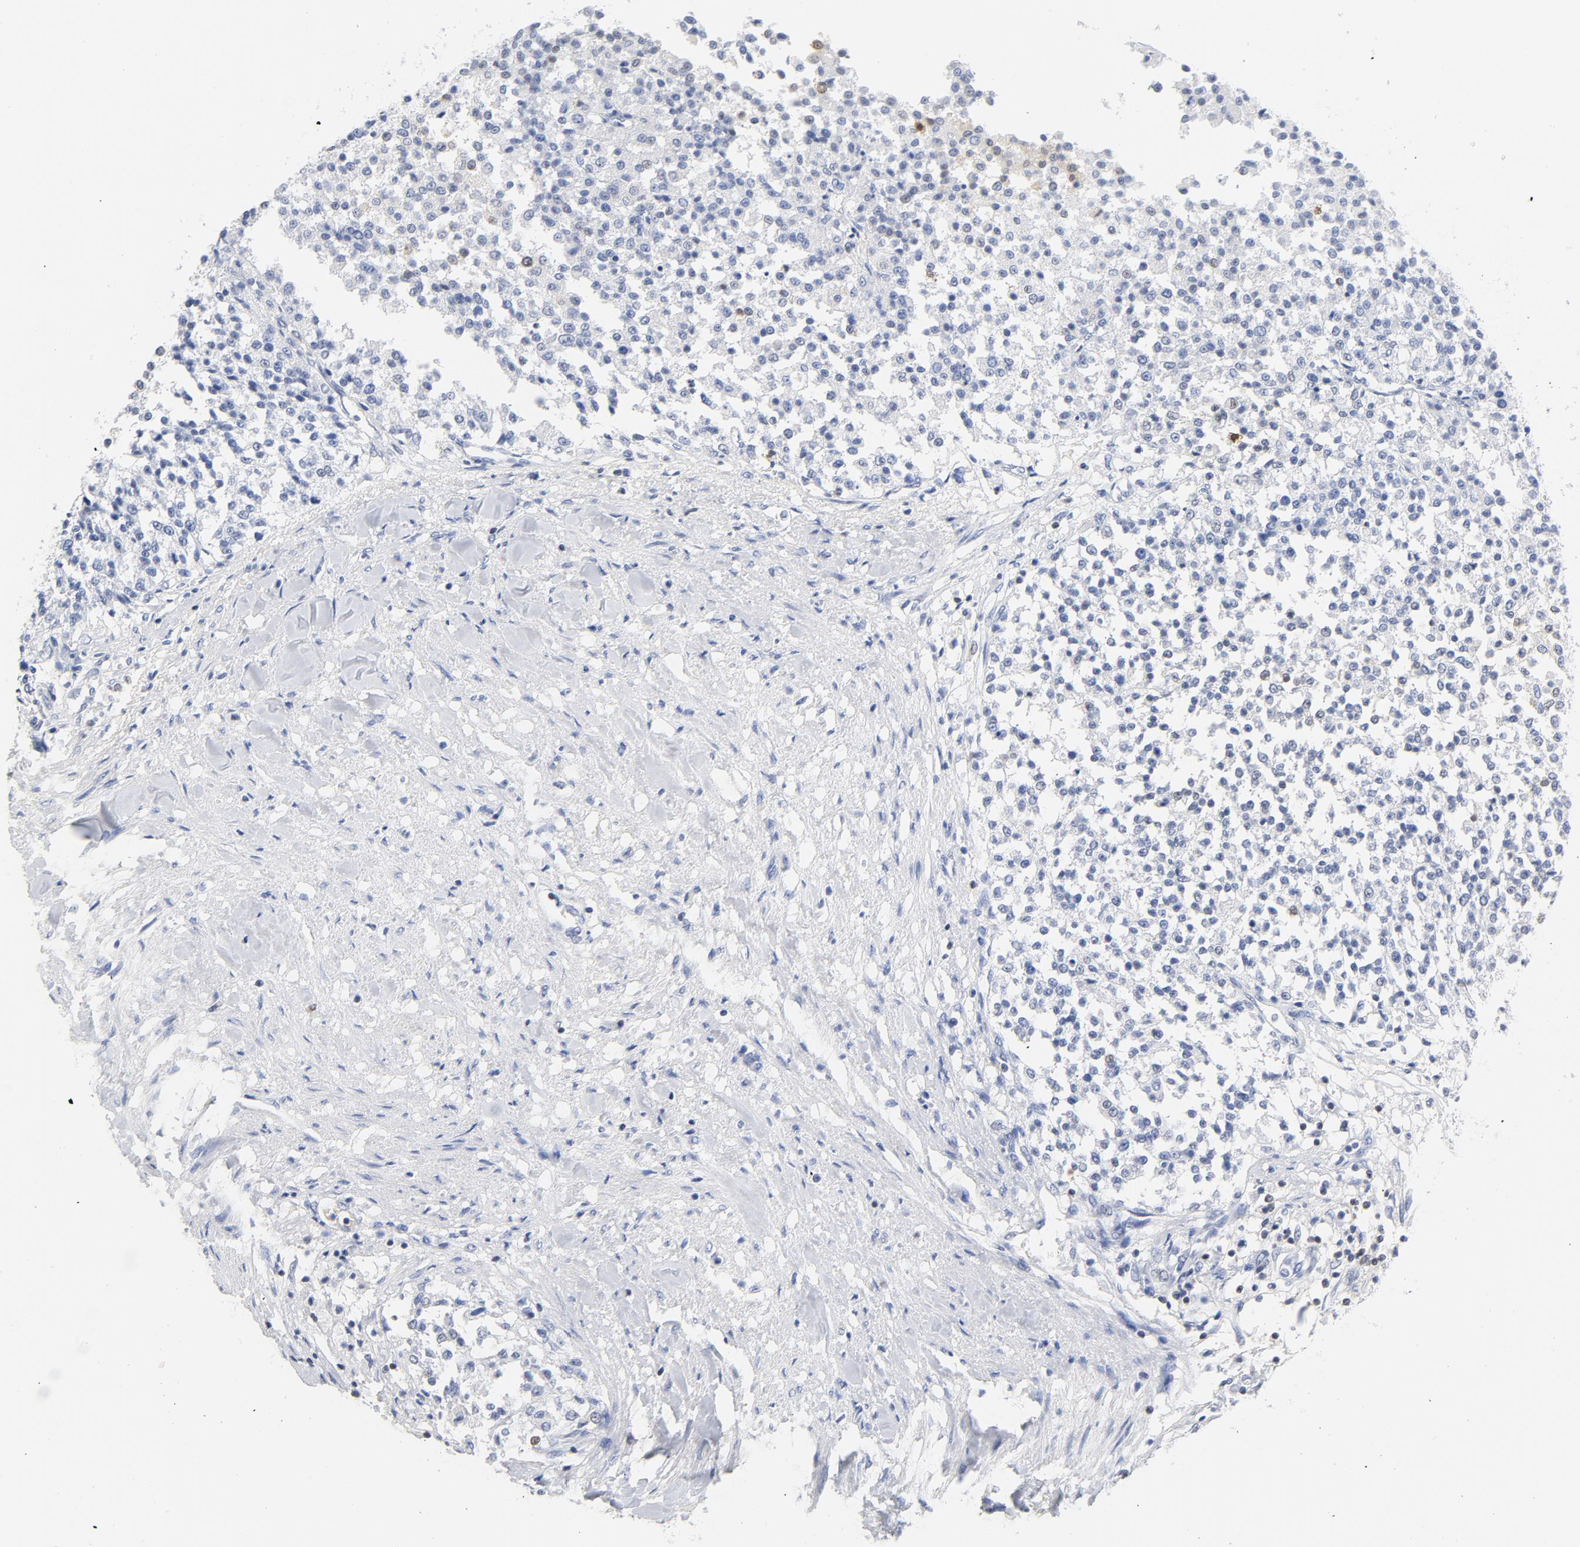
{"staining": {"intensity": "weak", "quantity": "<25%", "location": "cytoplasmic/membranous,nuclear"}, "tissue": "testis cancer", "cell_type": "Tumor cells", "image_type": "cancer", "snomed": [{"axis": "morphology", "description": "Seminoma, NOS"}, {"axis": "topography", "description": "Testis"}], "caption": "Testis seminoma stained for a protein using IHC displays no staining tumor cells.", "gene": "CDKN1B", "patient": {"sex": "male", "age": 59}}